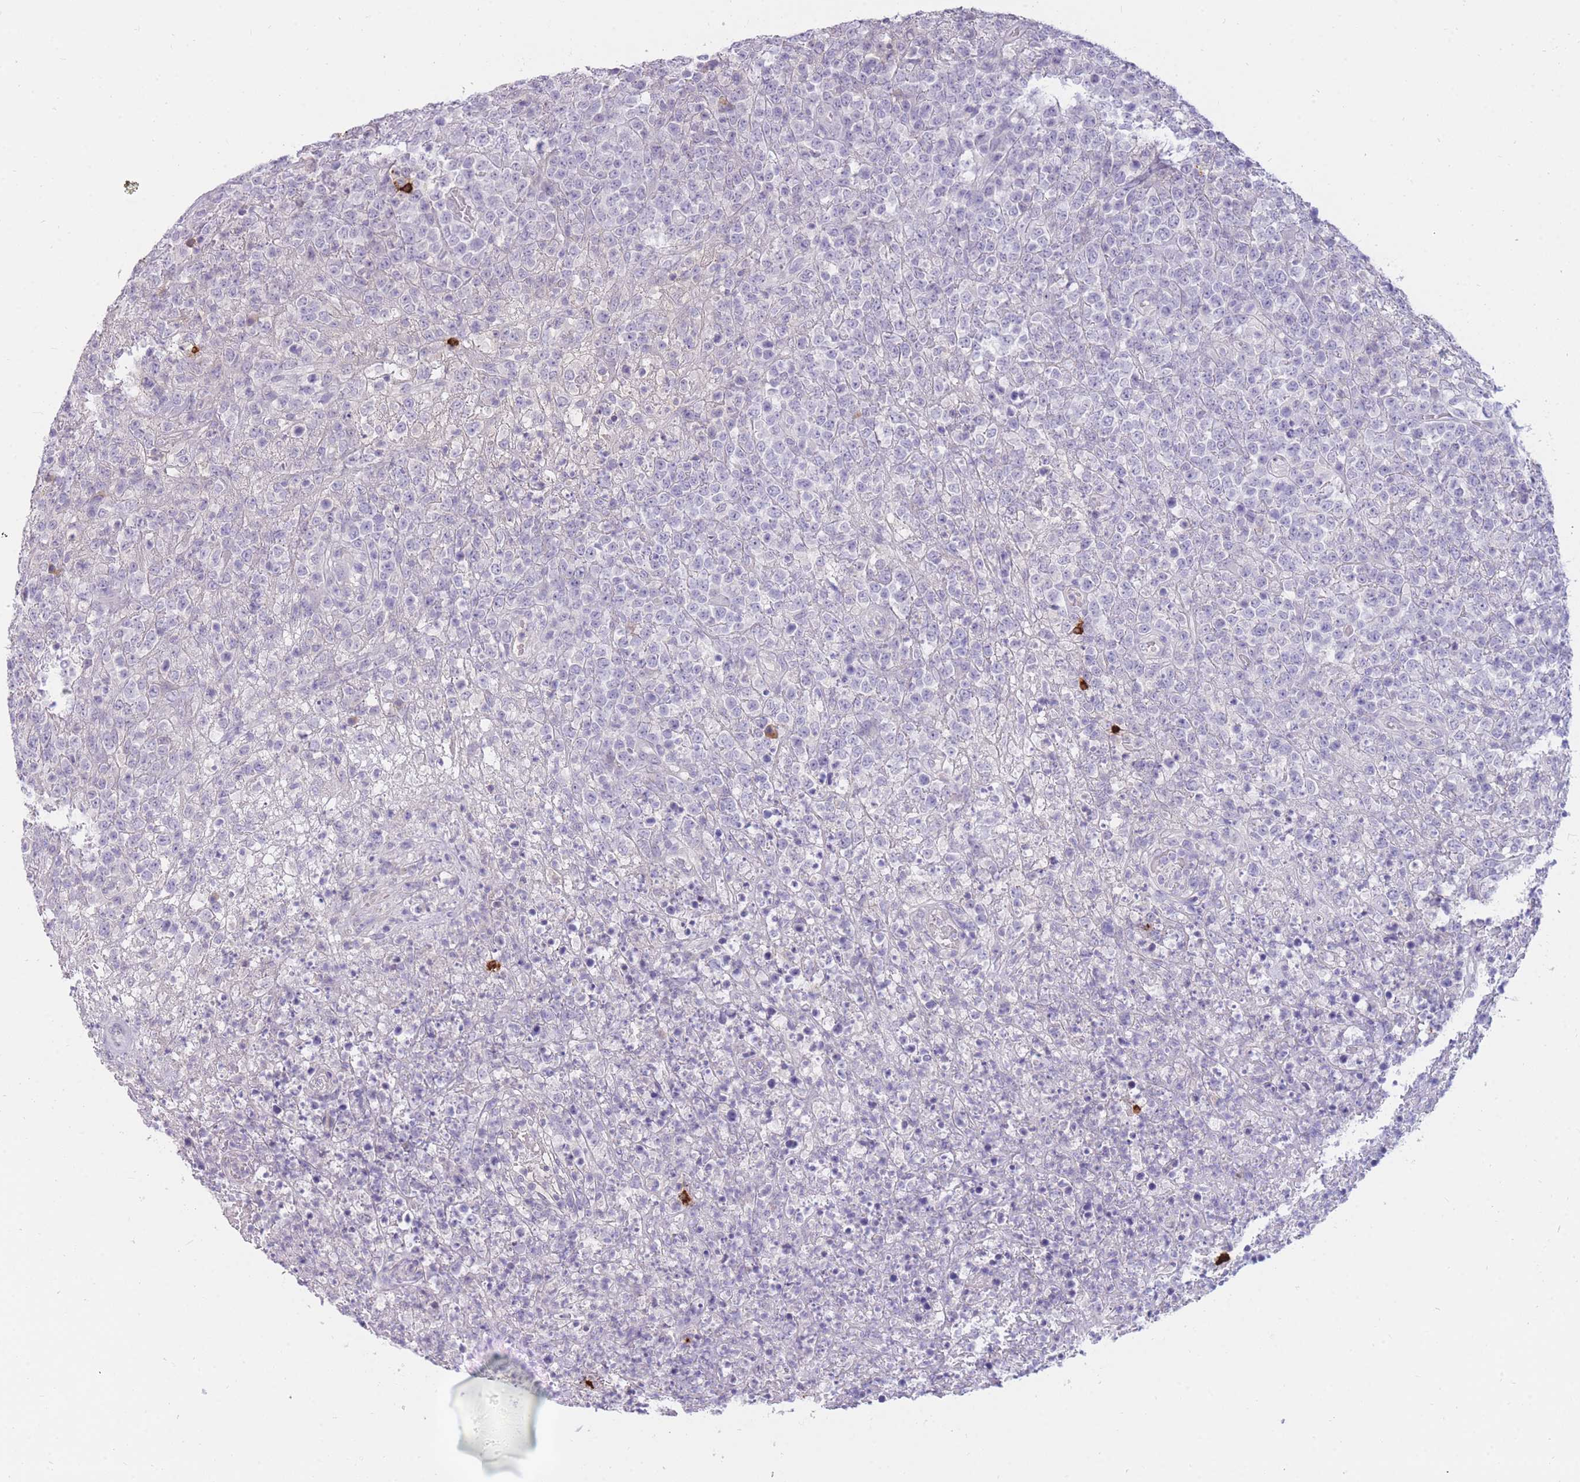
{"staining": {"intensity": "negative", "quantity": "none", "location": "none"}, "tissue": "lymphoma", "cell_type": "Tumor cells", "image_type": "cancer", "snomed": [{"axis": "morphology", "description": "Malignant lymphoma, non-Hodgkin's type, High grade"}, {"axis": "topography", "description": "Colon"}], "caption": "Immunohistochemistry image of neoplastic tissue: human malignant lymphoma, non-Hodgkin's type (high-grade) stained with DAB (3,3'-diaminobenzidine) exhibits no significant protein positivity in tumor cells.", "gene": "TPSD1", "patient": {"sex": "female", "age": 53}}